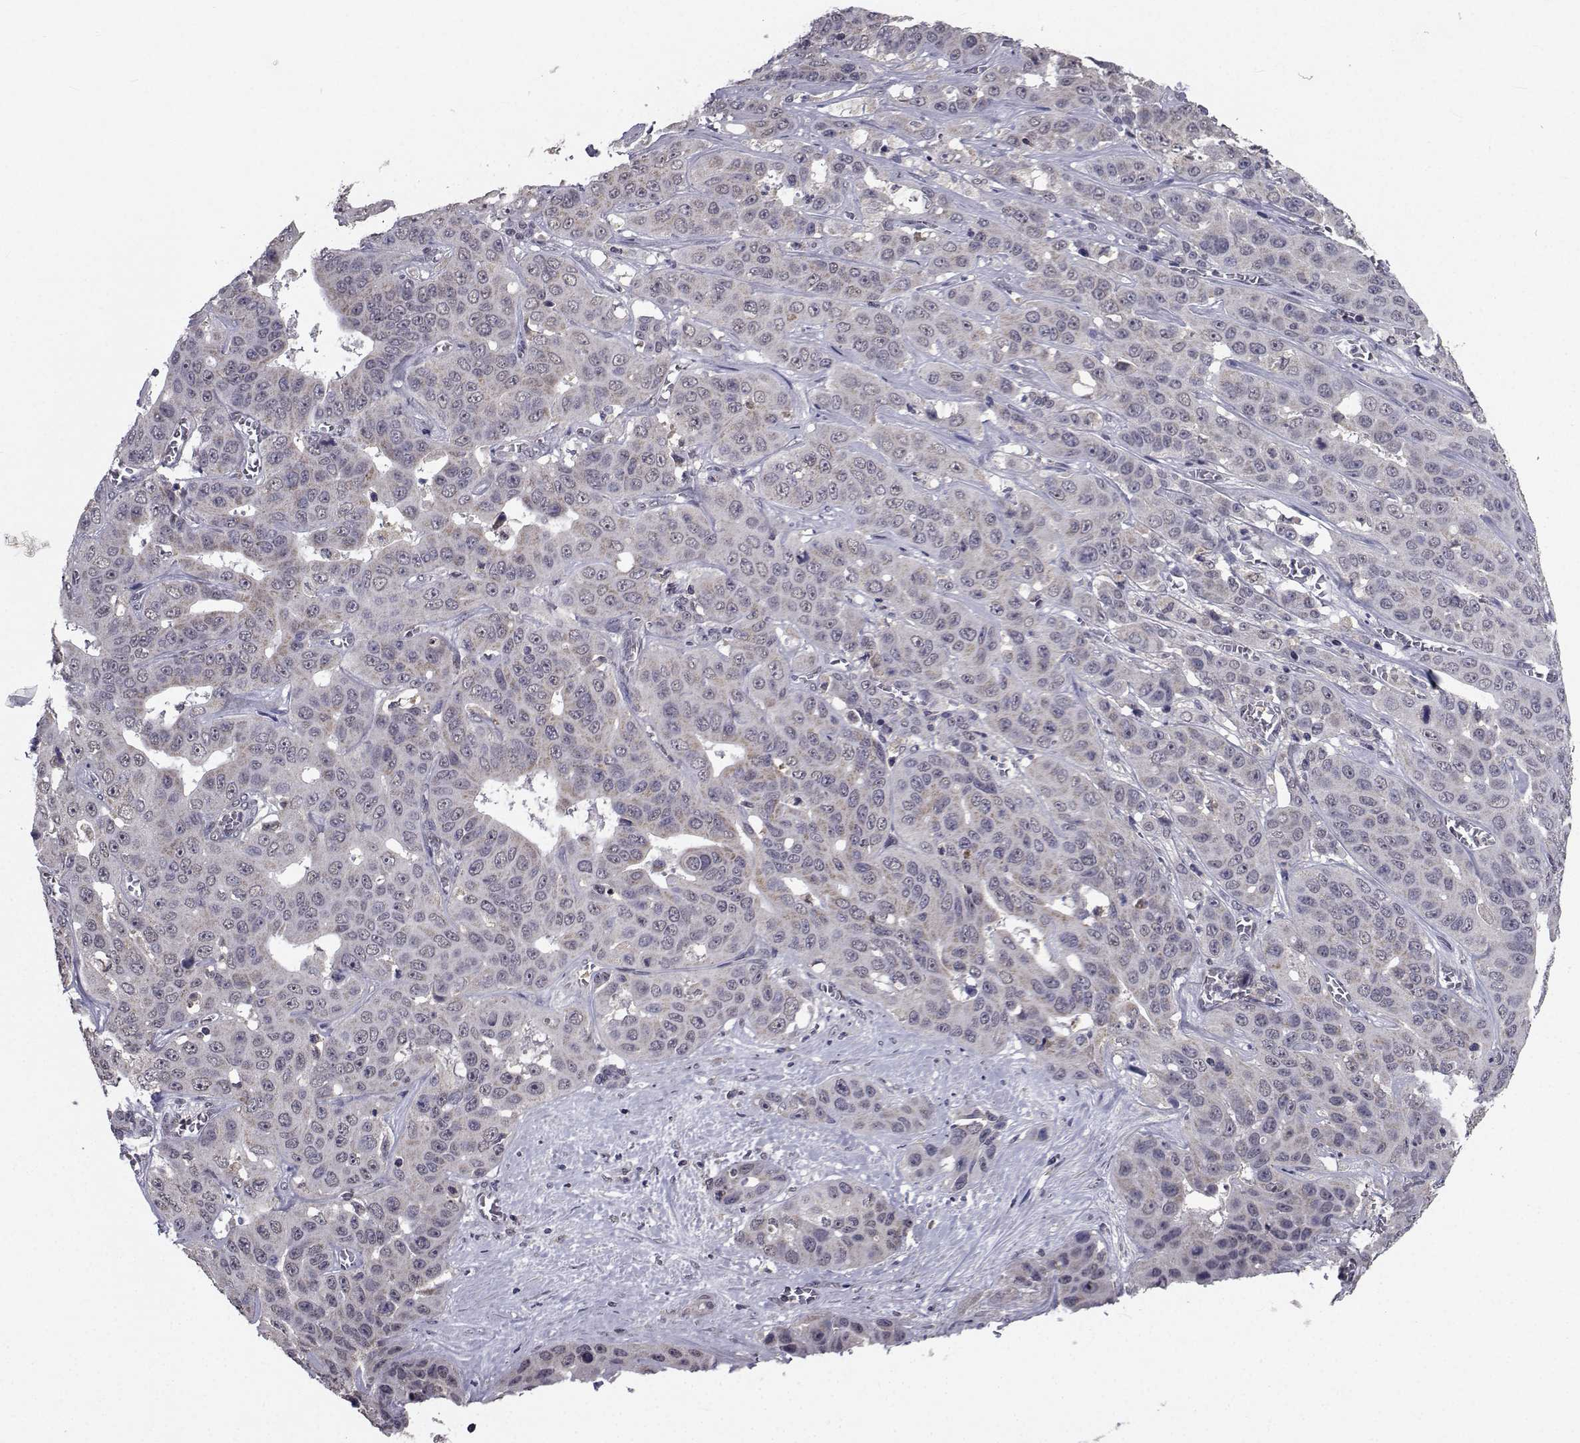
{"staining": {"intensity": "weak", "quantity": "<25%", "location": "cytoplasmic/membranous"}, "tissue": "liver cancer", "cell_type": "Tumor cells", "image_type": "cancer", "snomed": [{"axis": "morphology", "description": "Cholangiocarcinoma"}, {"axis": "topography", "description": "Liver"}], "caption": "Micrograph shows no protein expression in tumor cells of cholangiocarcinoma (liver) tissue.", "gene": "CYP2S1", "patient": {"sex": "female", "age": 52}}